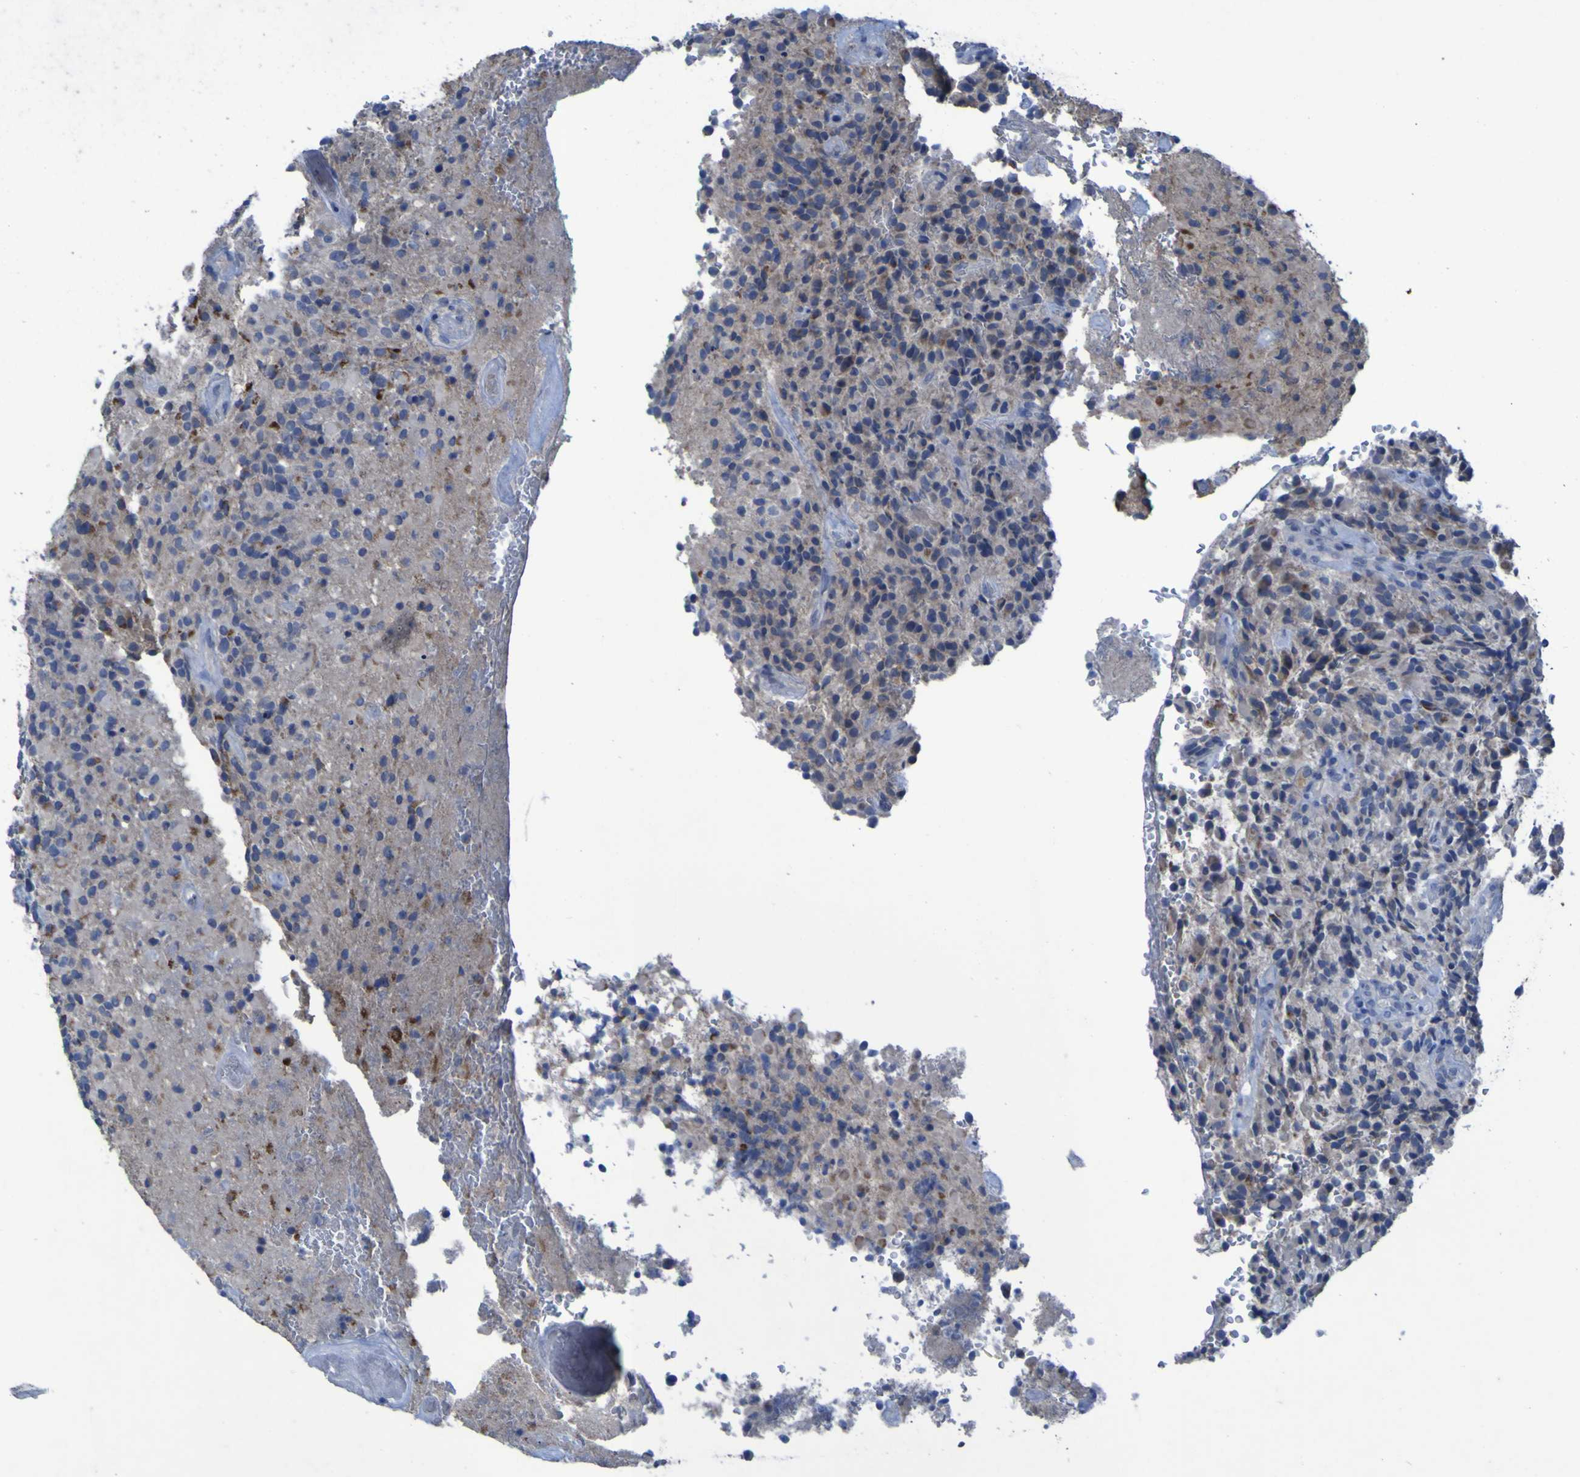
{"staining": {"intensity": "weak", "quantity": "<25%", "location": "cytoplasmic/membranous"}, "tissue": "glioma", "cell_type": "Tumor cells", "image_type": "cancer", "snomed": [{"axis": "morphology", "description": "Glioma, malignant, High grade"}, {"axis": "topography", "description": "Brain"}], "caption": "A photomicrograph of human glioma is negative for staining in tumor cells. (DAB (3,3'-diaminobenzidine) immunohistochemistry (IHC) visualized using brightfield microscopy, high magnification).", "gene": "SGK2", "patient": {"sex": "male", "age": 71}}